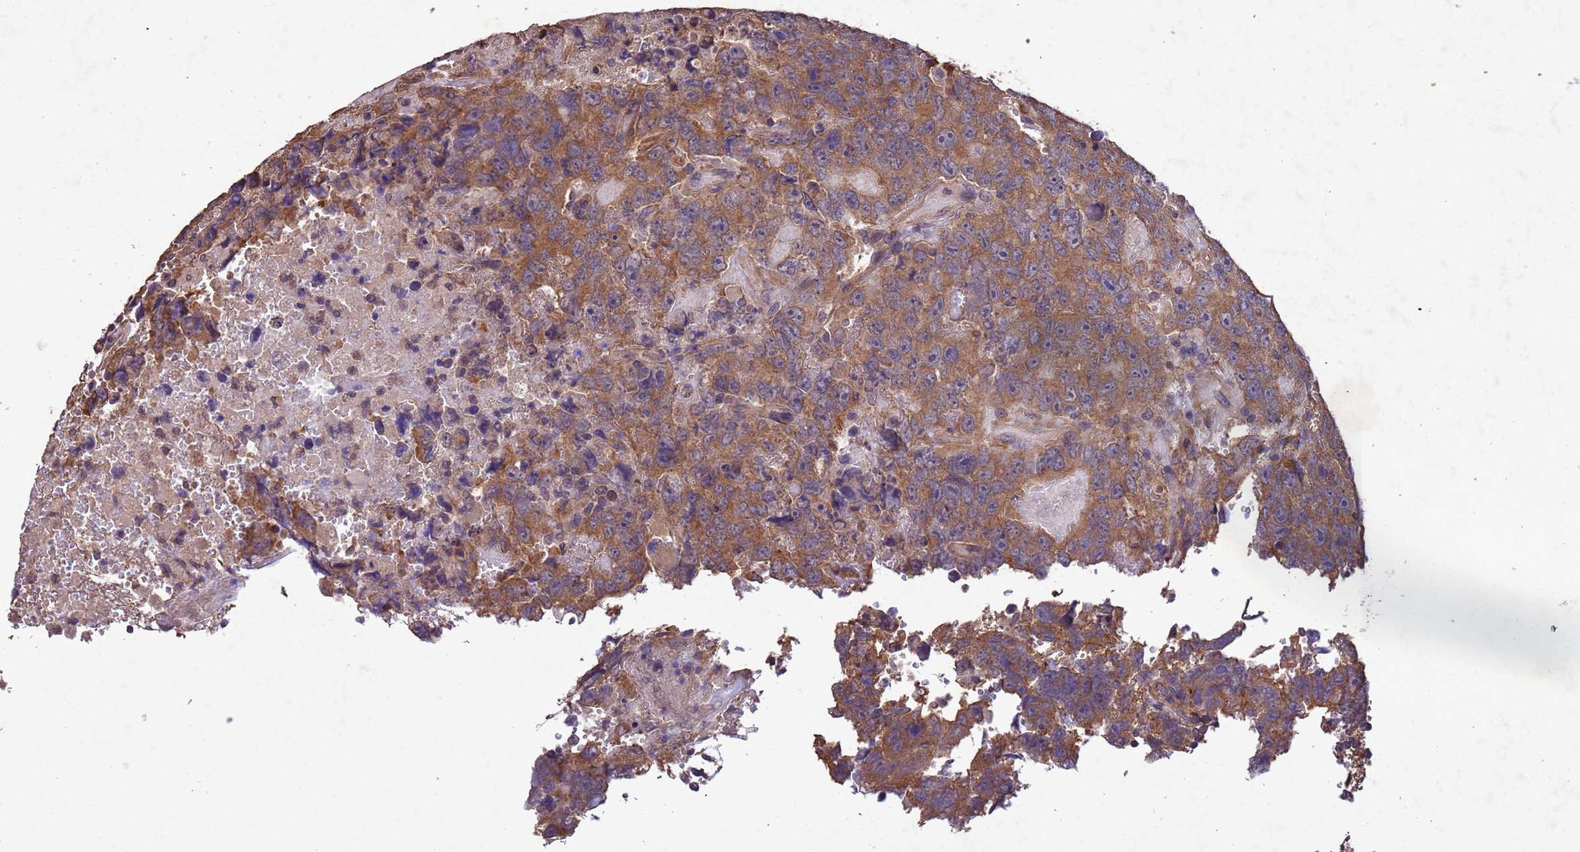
{"staining": {"intensity": "moderate", "quantity": ">75%", "location": "cytoplasmic/membranous"}, "tissue": "testis cancer", "cell_type": "Tumor cells", "image_type": "cancer", "snomed": [{"axis": "morphology", "description": "Carcinoma, Embryonal, NOS"}, {"axis": "topography", "description": "Testis"}], "caption": "DAB (3,3'-diaminobenzidine) immunohistochemical staining of human testis cancer displays moderate cytoplasmic/membranous protein expression in about >75% of tumor cells. (brown staining indicates protein expression, while blue staining denotes nuclei).", "gene": "MTX3", "patient": {"sex": "male", "age": 45}}